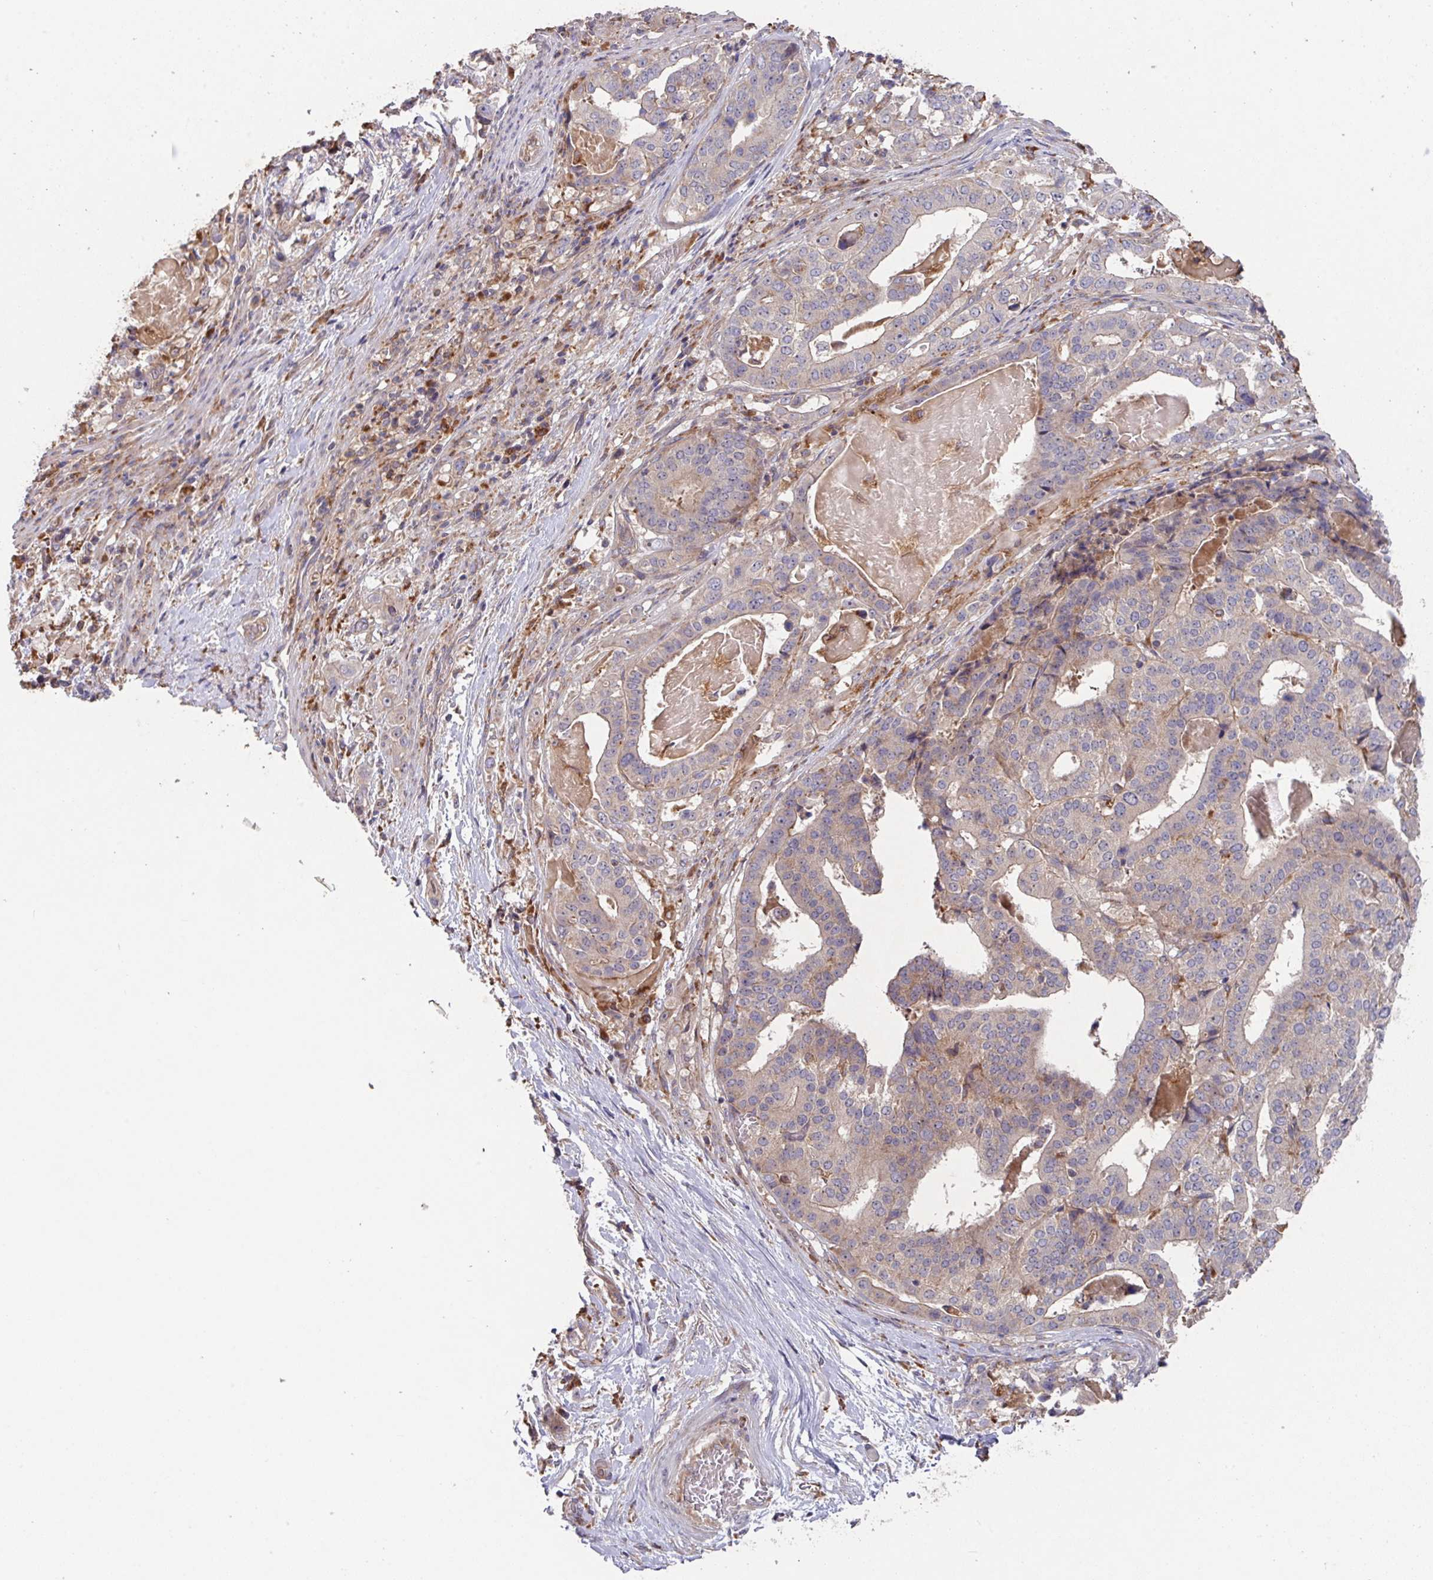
{"staining": {"intensity": "weak", "quantity": "<25%", "location": "cytoplasmic/membranous"}, "tissue": "stomach cancer", "cell_type": "Tumor cells", "image_type": "cancer", "snomed": [{"axis": "morphology", "description": "Adenocarcinoma, NOS"}, {"axis": "topography", "description": "Stomach"}], "caption": "DAB immunohistochemical staining of stomach cancer (adenocarcinoma) demonstrates no significant expression in tumor cells.", "gene": "TRIM14", "patient": {"sex": "male", "age": 48}}